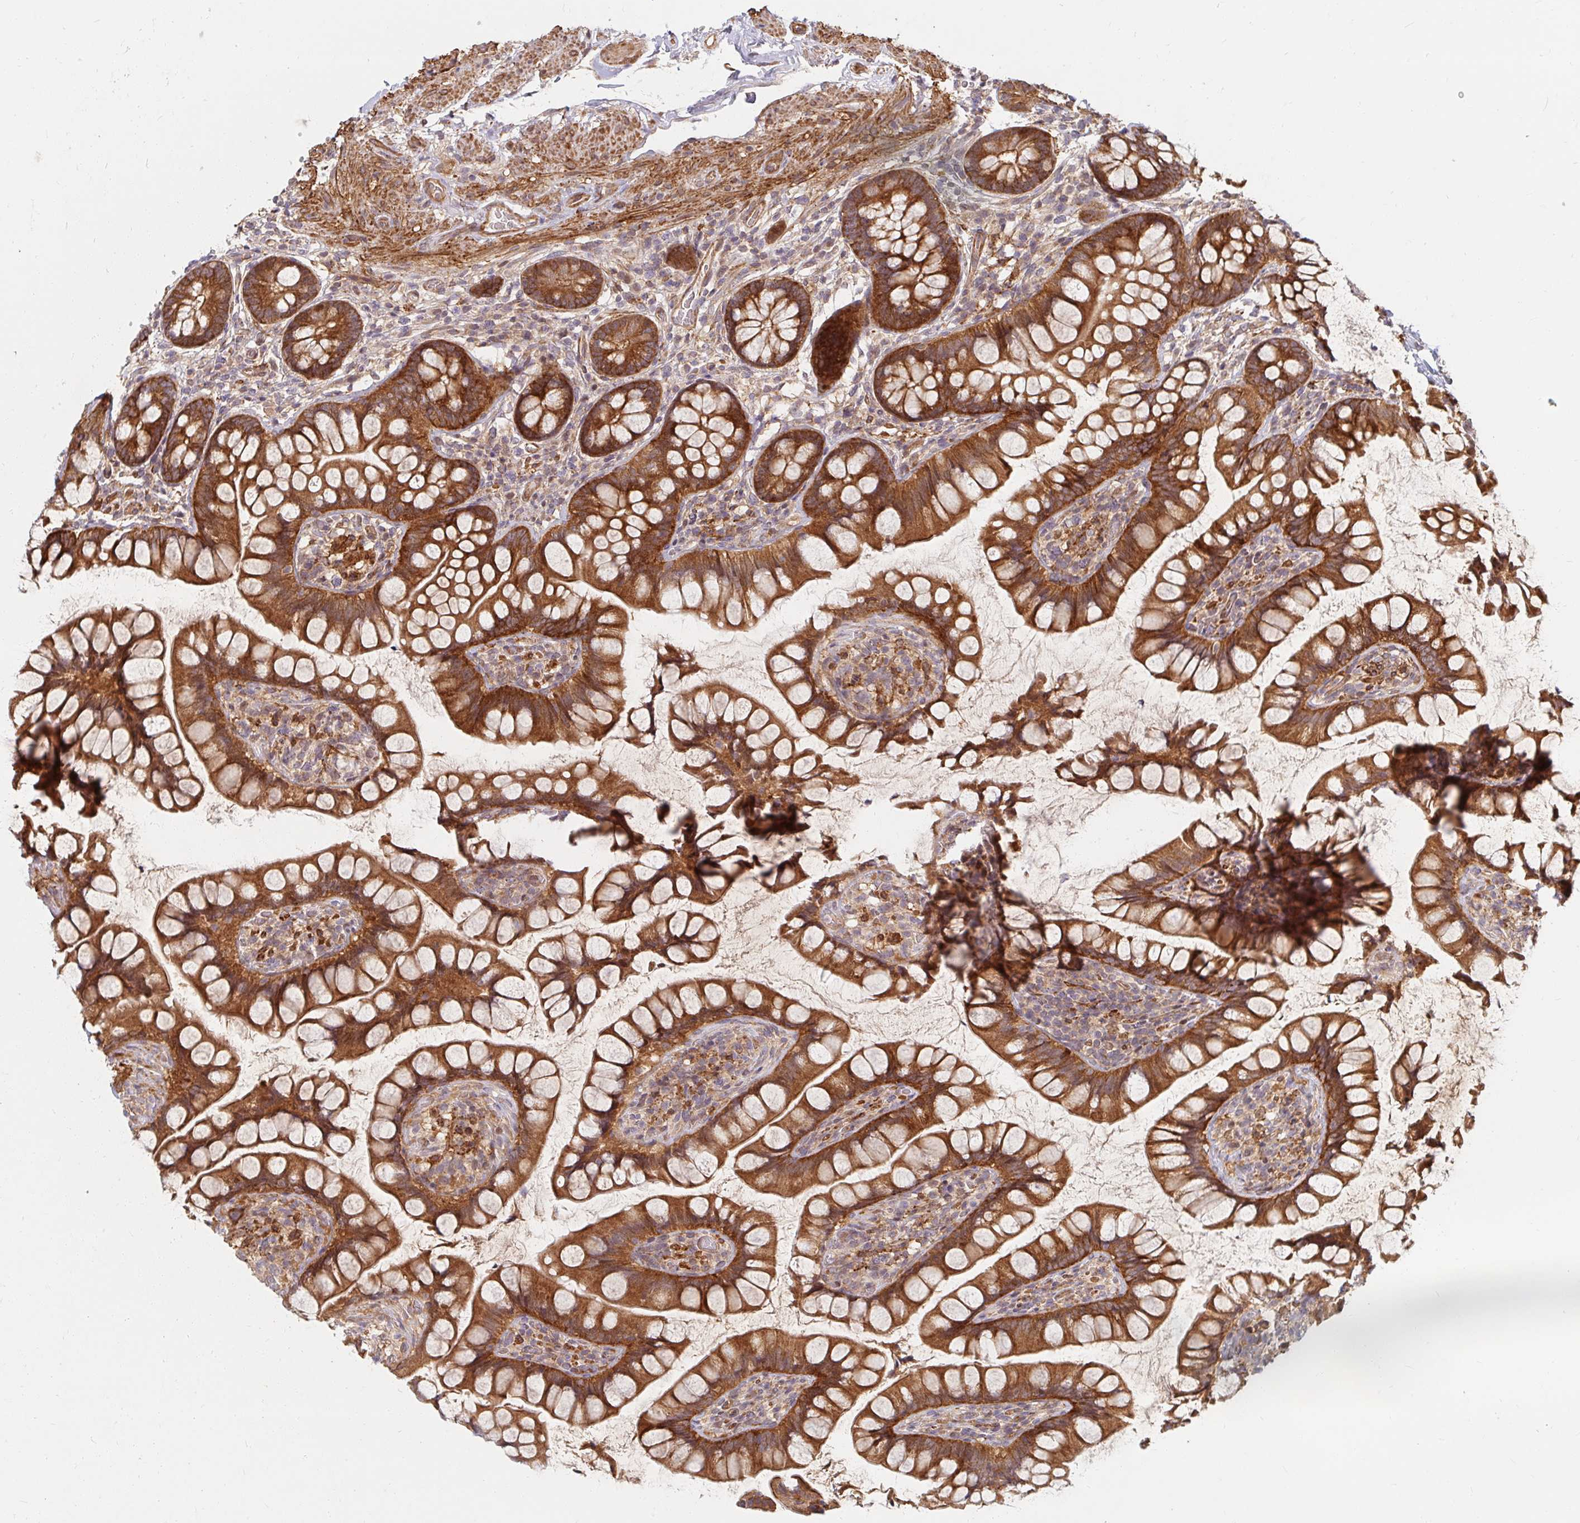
{"staining": {"intensity": "strong", "quantity": ">75%", "location": "cytoplasmic/membranous"}, "tissue": "small intestine", "cell_type": "Glandular cells", "image_type": "normal", "snomed": [{"axis": "morphology", "description": "Normal tissue, NOS"}, {"axis": "topography", "description": "Small intestine"}], "caption": "Approximately >75% of glandular cells in benign human small intestine demonstrate strong cytoplasmic/membranous protein positivity as visualized by brown immunohistochemical staining.", "gene": "BTF3", "patient": {"sex": "male", "age": 70}}